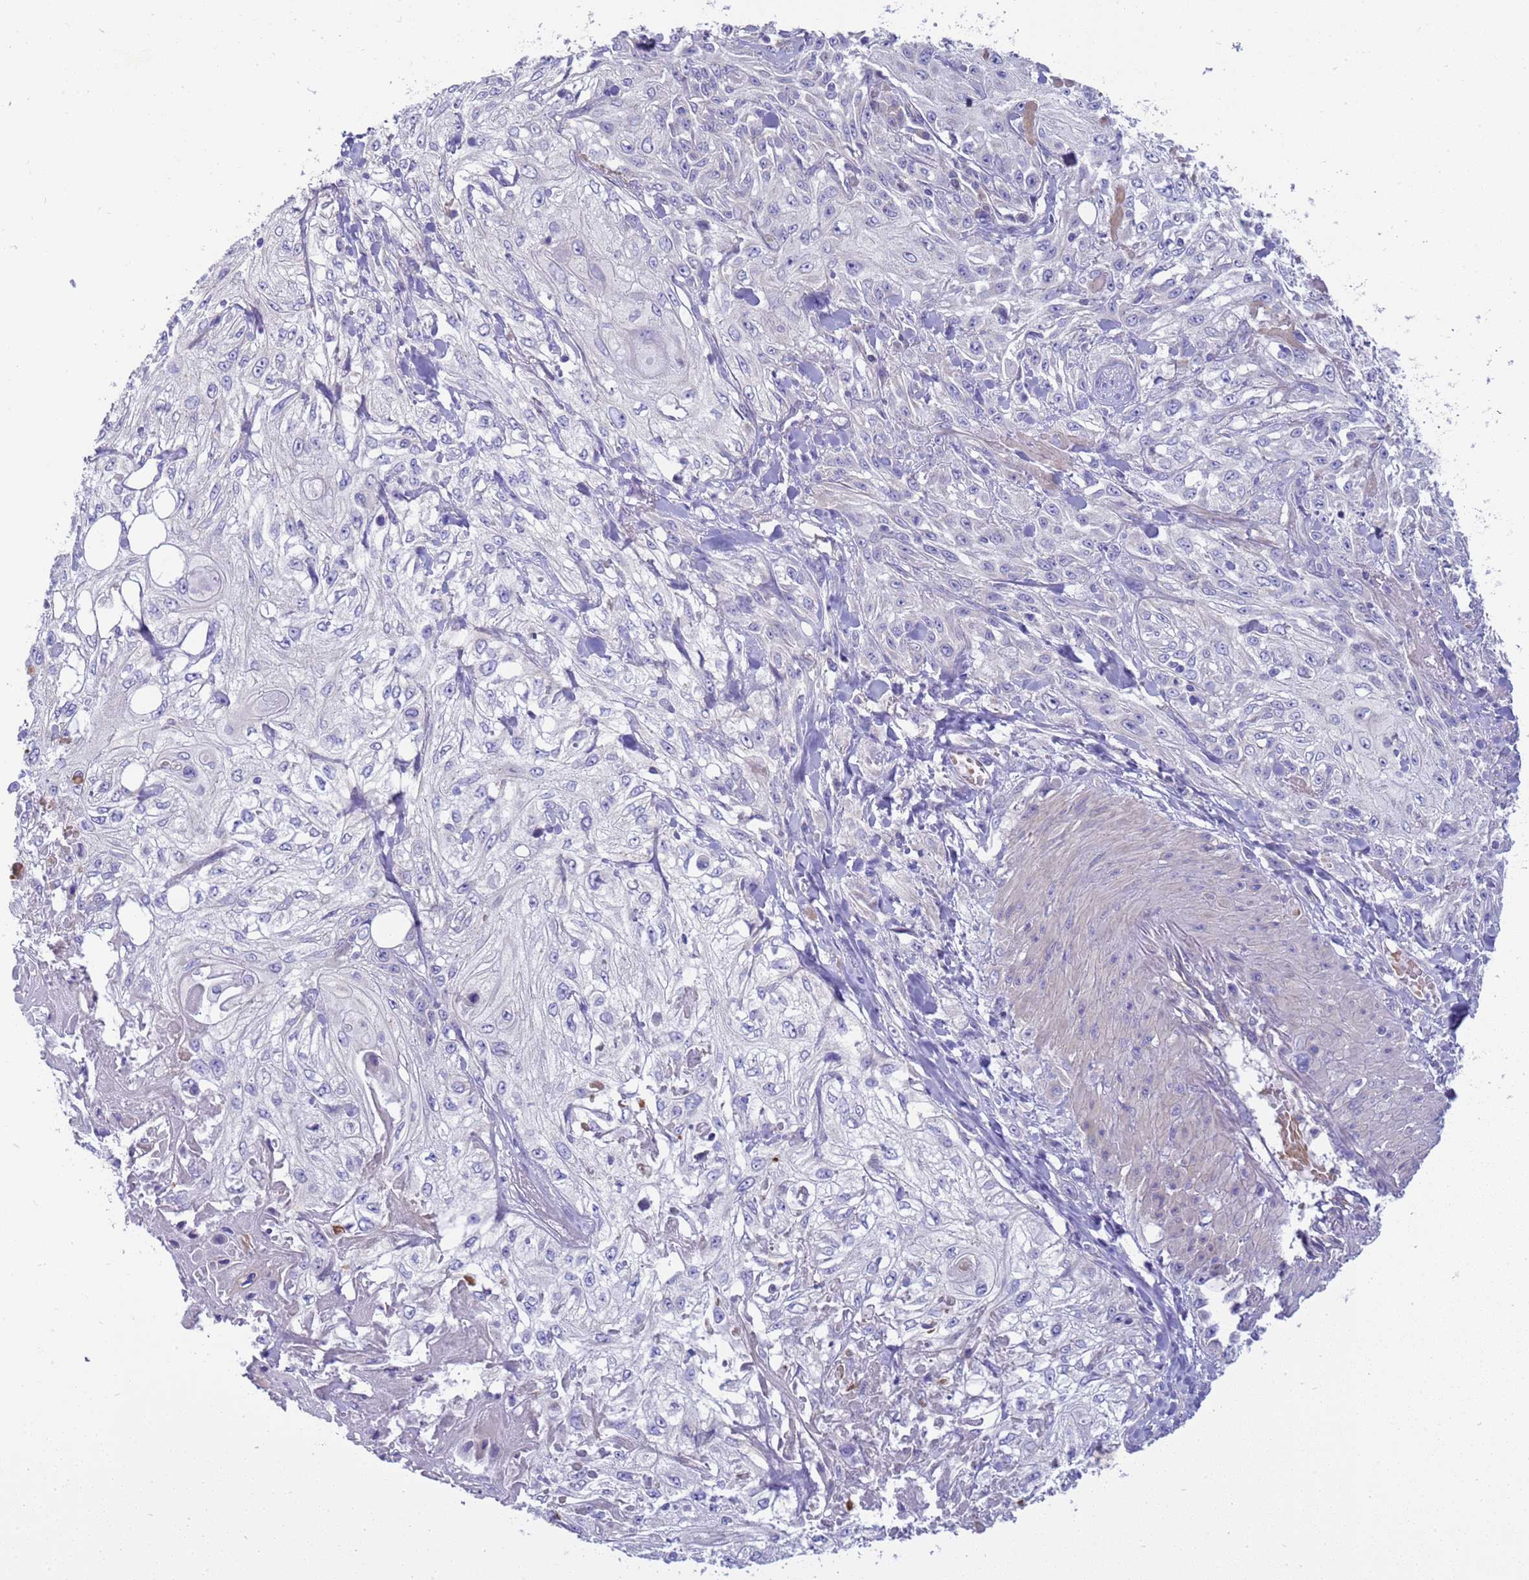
{"staining": {"intensity": "negative", "quantity": "none", "location": "none"}, "tissue": "skin cancer", "cell_type": "Tumor cells", "image_type": "cancer", "snomed": [{"axis": "morphology", "description": "Squamous cell carcinoma, NOS"}, {"axis": "morphology", "description": "Squamous cell carcinoma, metastatic, NOS"}, {"axis": "topography", "description": "Skin"}, {"axis": "topography", "description": "Lymph node"}], "caption": "Micrograph shows no protein expression in tumor cells of skin cancer (metastatic squamous cell carcinoma) tissue. The staining is performed using DAB (3,3'-diaminobenzidine) brown chromogen with nuclei counter-stained in using hematoxylin.", "gene": "RIPPLY2", "patient": {"sex": "male", "age": 75}}